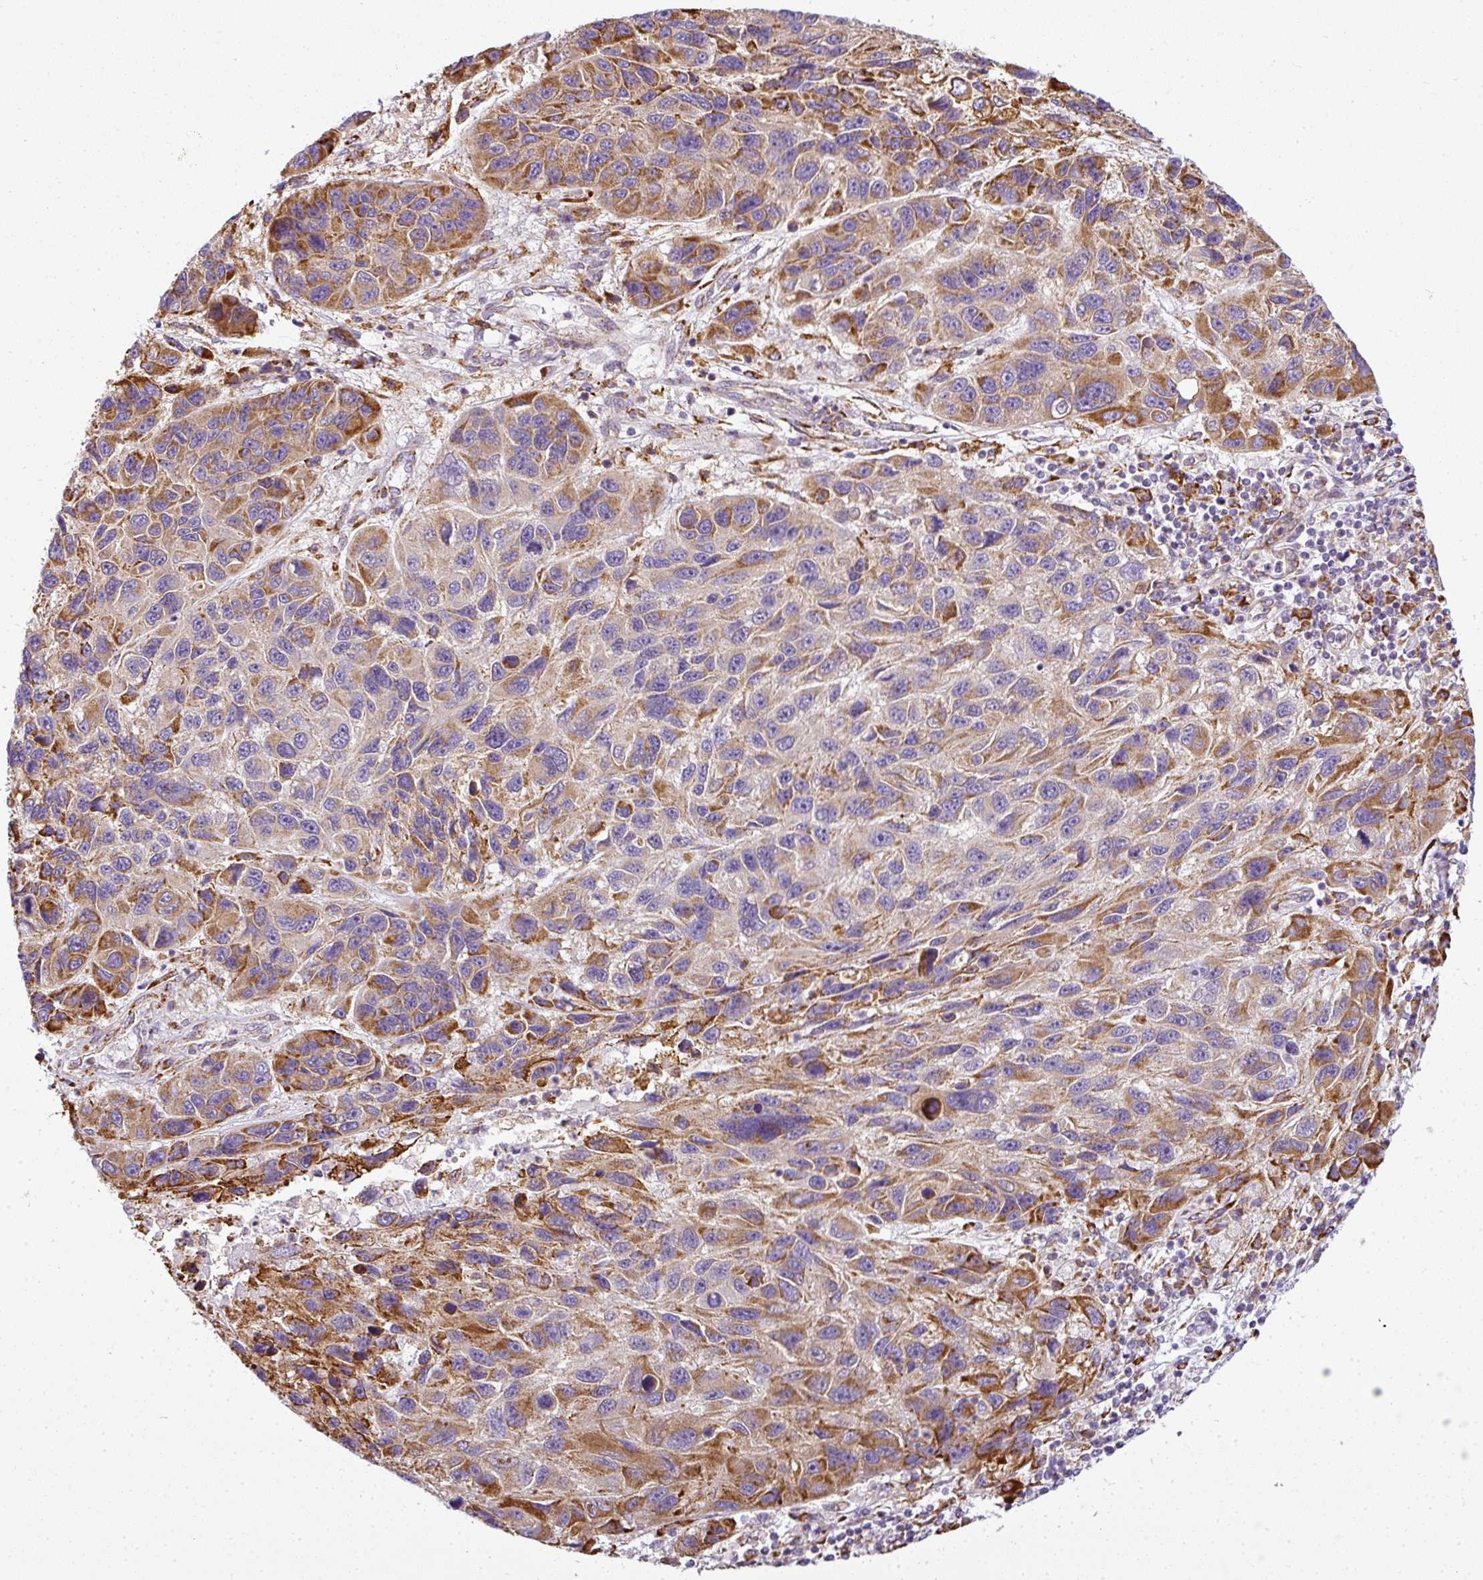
{"staining": {"intensity": "moderate", "quantity": ">75%", "location": "cytoplasmic/membranous"}, "tissue": "melanoma", "cell_type": "Tumor cells", "image_type": "cancer", "snomed": [{"axis": "morphology", "description": "Malignant melanoma, NOS"}, {"axis": "topography", "description": "Skin"}], "caption": "Malignant melanoma was stained to show a protein in brown. There is medium levels of moderate cytoplasmic/membranous positivity in approximately >75% of tumor cells.", "gene": "ANKRD18A", "patient": {"sex": "male", "age": 53}}